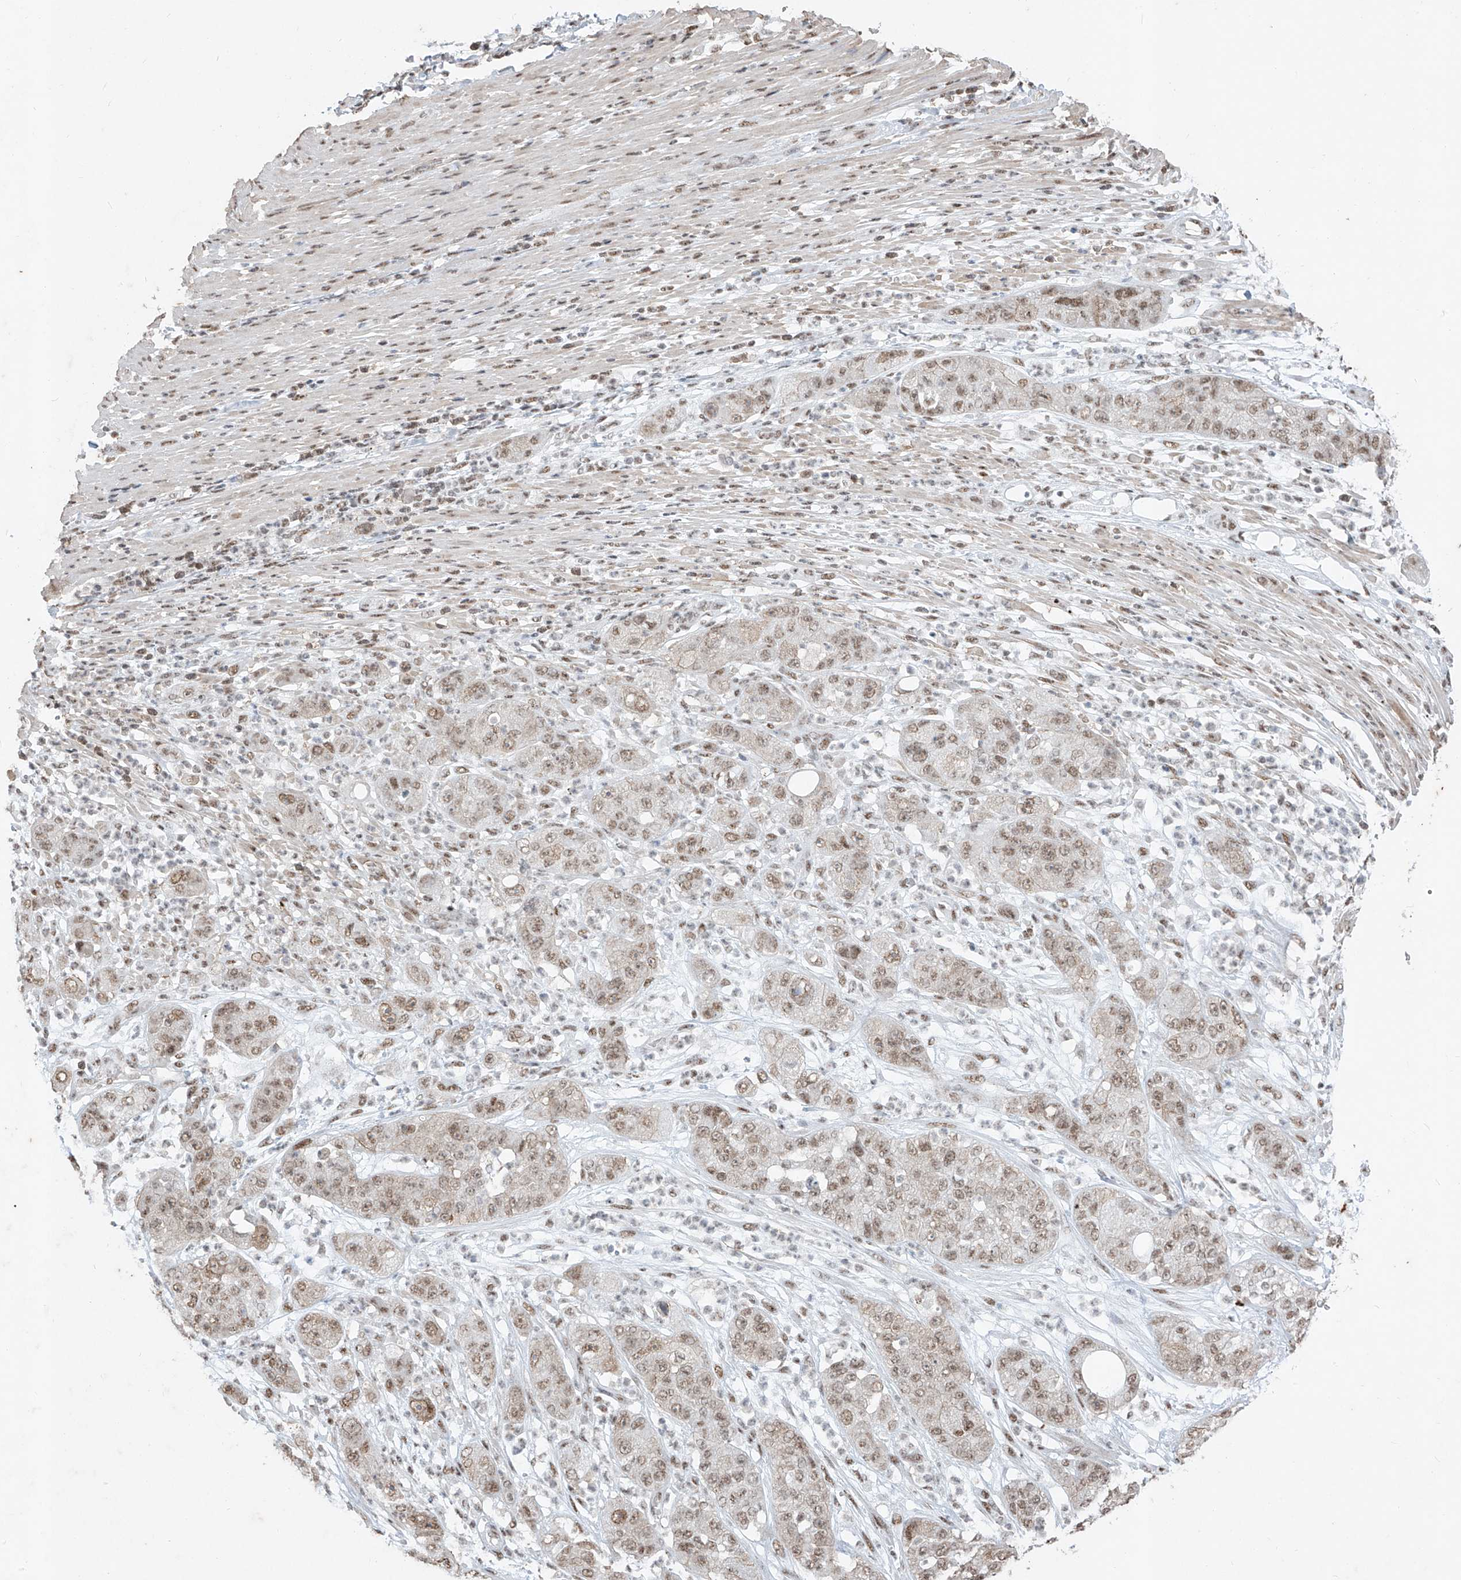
{"staining": {"intensity": "weak", "quantity": ">75%", "location": "cytoplasmic/membranous,nuclear"}, "tissue": "pancreatic cancer", "cell_type": "Tumor cells", "image_type": "cancer", "snomed": [{"axis": "morphology", "description": "Adenocarcinoma, NOS"}, {"axis": "topography", "description": "Pancreas"}], "caption": "Protein staining exhibits weak cytoplasmic/membranous and nuclear staining in about >75% of tumor cells in pancreatic cancer.", "gene": "TFEC", "patient": {"sex": "female", "age": 78}}